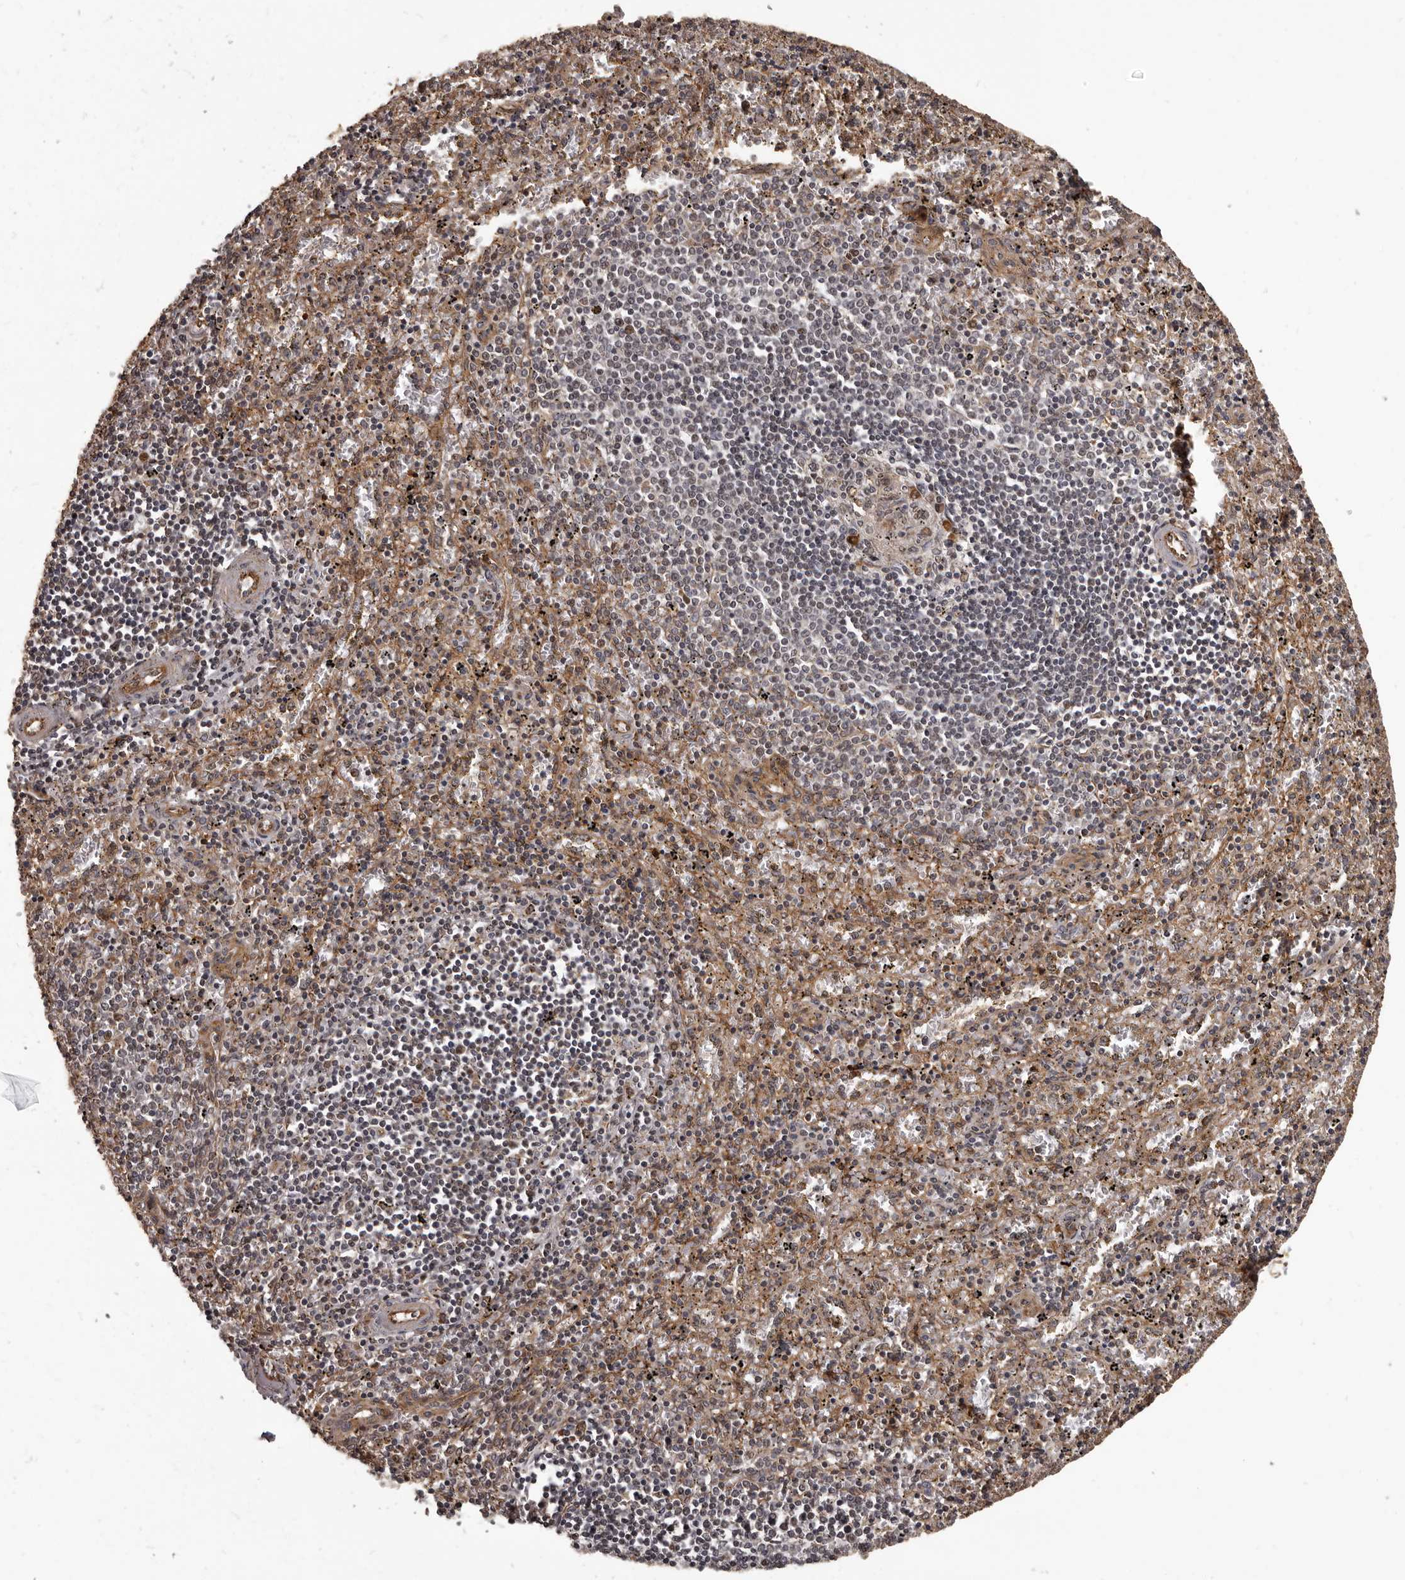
{"staining": {"intensity": "moderate", "quantity": "<25%", "location": "cytoplasmic/membranous"}, "tissue": "spleen", "cell_type": "Cells in red pulp", "image_type": "normal", "snomed": [{"axis": "morphology", "description": "Normal tissue, NOS"}, {"axis": "topography", "description": "Spleen"}], "caption": "Human spleen stained for a protein (brown) demonstrates moderate cytoplasmic/membranous positive positivity in about <25% of cells in red pulp.", "gene": "SLITRK6", "patient": {"sex": "male", "age": 11}}